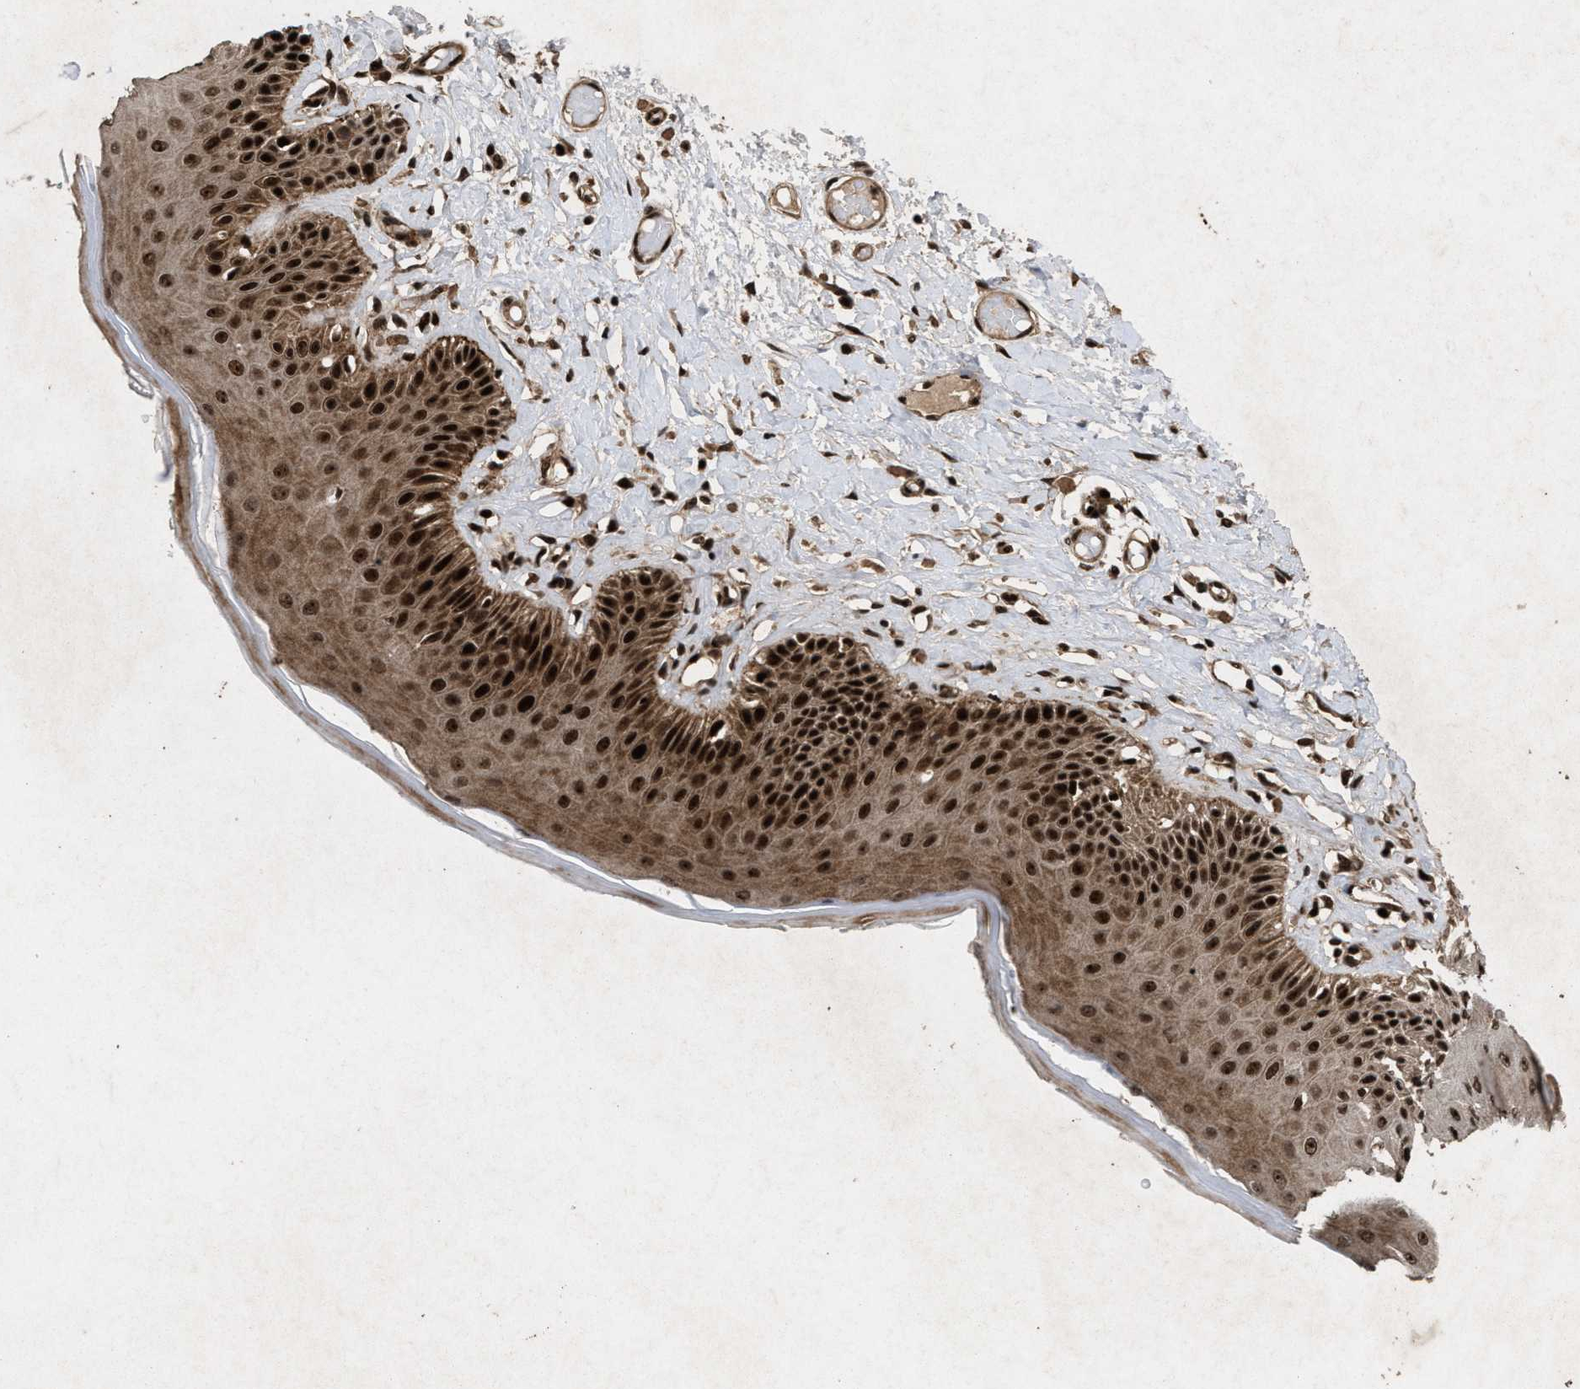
{"staining": {"intensity": "strong", "quantity": ">75%", "location": "cytoplasmic/membranous,nuclear"}, "tissue": "skin", "cell_type": "Epidermal cells", "image_type": "normal", "snomed": [{"axis": "morphology", "description": "Normal tissue, NOS"}, {"axis": "topography", "description": "Vulva"}], "caption": "Epidermal cells display high levels of strong cytoplasmic/membranous,nuclear expression in approximately >75% of cells in unremarkable skin. The staining was performed using DAB (3,3'-diaminobenzidine), with brown indicating positive protein expression. Nuclei are stained blue with hematoxylin.", "gene": "WIZ", "patient": {"sex": "female", "age": 73}}